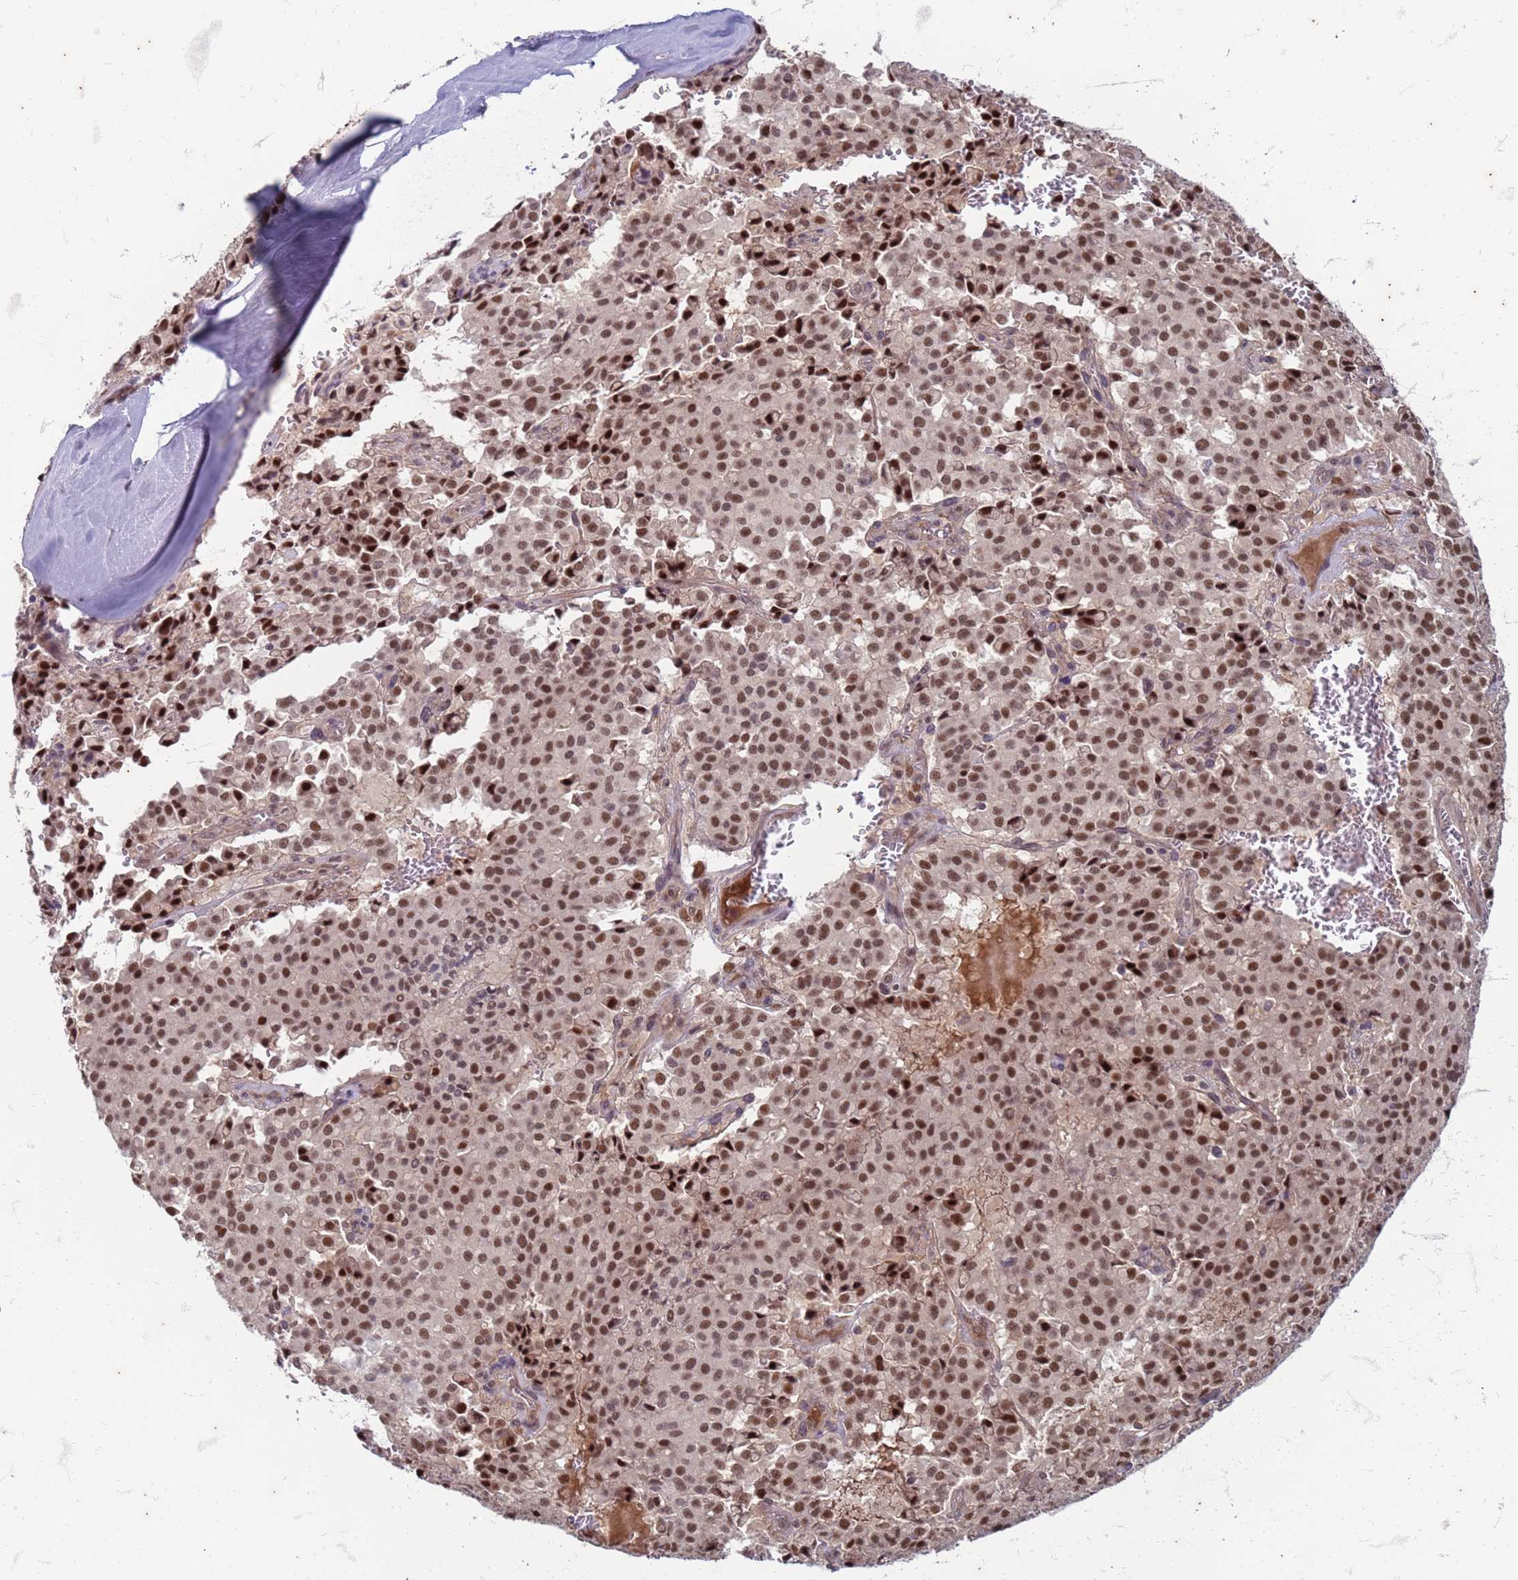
{"staining": {"intensity": "moderate", "quantity": ">75%", "location": "nuclear"}, "tissue": "pancreatic cancer", "cell_type": "Tumor cells", "image_type": "cancer", "snomed": [{"axis": "morphology", "description": "Adenocarcinoma, NOS"}, {"axis": "topography", "description": "Pancreas"}], "caption": "Brown immunohistochemical staining in pancreatic adenocarcinoma demonstrates moderate nuclear positivity in about >75% of tumor cells.", "gene": "TRMT6", "patient": {"sex": "male", "age": 65}}